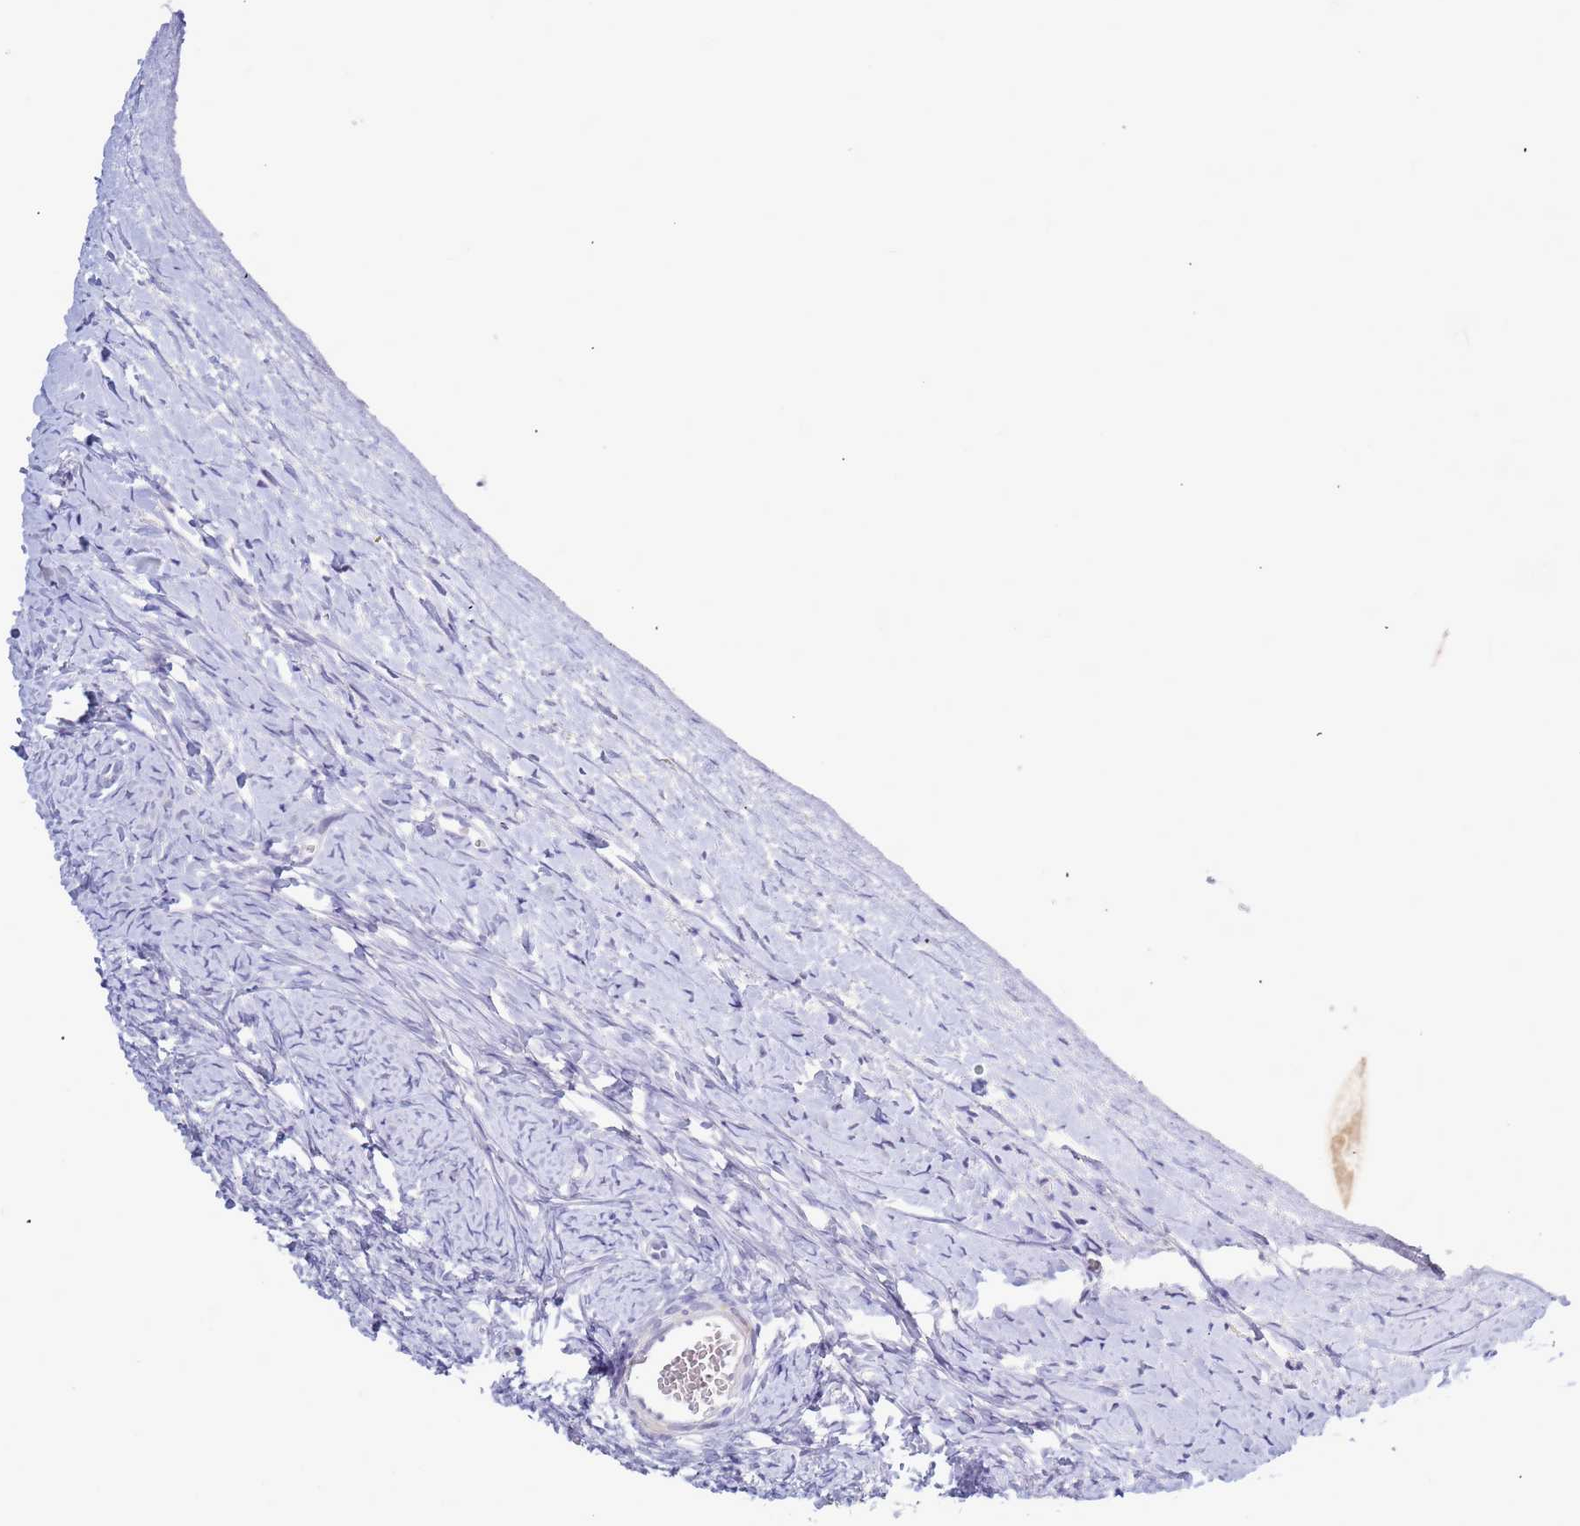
{"staining": {"intensity": "negative", "quantity": "none", "location": "none"}, "tissue": "ovary", "cell_type": "Ovarian stroma cells", "image_type": "normal", "snomed": [{"axis": "morphology", "description": "Normal tissue, NOS"}, {"axis": "morphology", "description": "Developmental malformation"}, {"axis": "topography", "description": "Ovary"}], "caption": "Immunohistochemistry (IHC) image of normal ovary stained for a protein (brown), which demonstrates no positivity in ovarian stroma cells.", "gene": "CXorf65", "patient": {"sex": "female", "age": 39}}